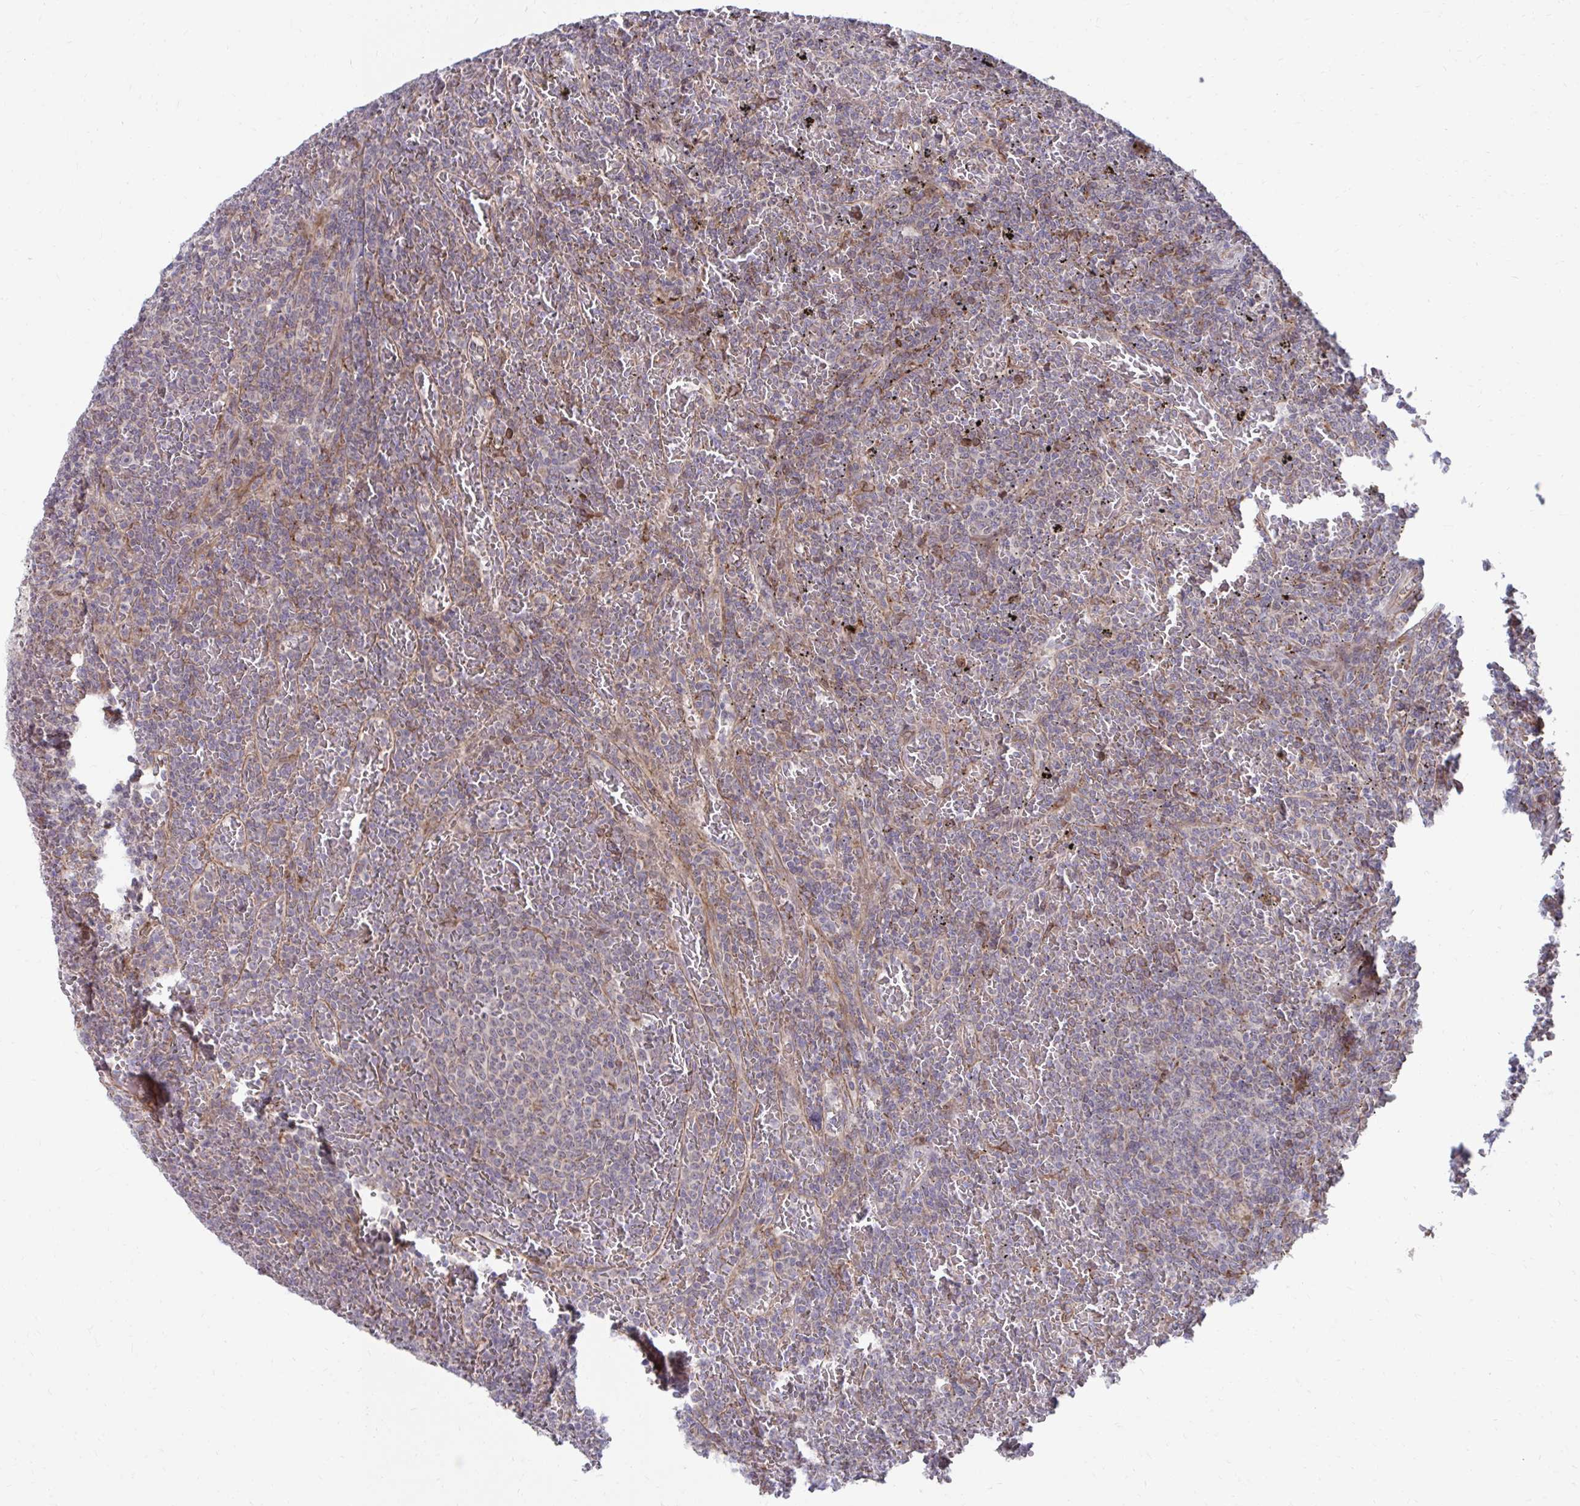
{"staining": {"intensity": "negative", "quantity": "none", "location": "none"}, "tissue": "lymphoma", "cell_type": "Tumor cells", "image_type": "cancer", "snomed": [{"axis": "morphology", "description": "Malignant lymphoma, non-Hodgkin's type, Low grade"}, {"axis": "topography", "description": "Spleen"}], "caption": "Histopathology image shows no protein positivity in tumor cells of lymphoma tissue. (DAB (3,3'-diaminobenzidine) IHC, high magnification).", "gene": "ITPR2", "patient": {"sex": "female", "age": 77}}